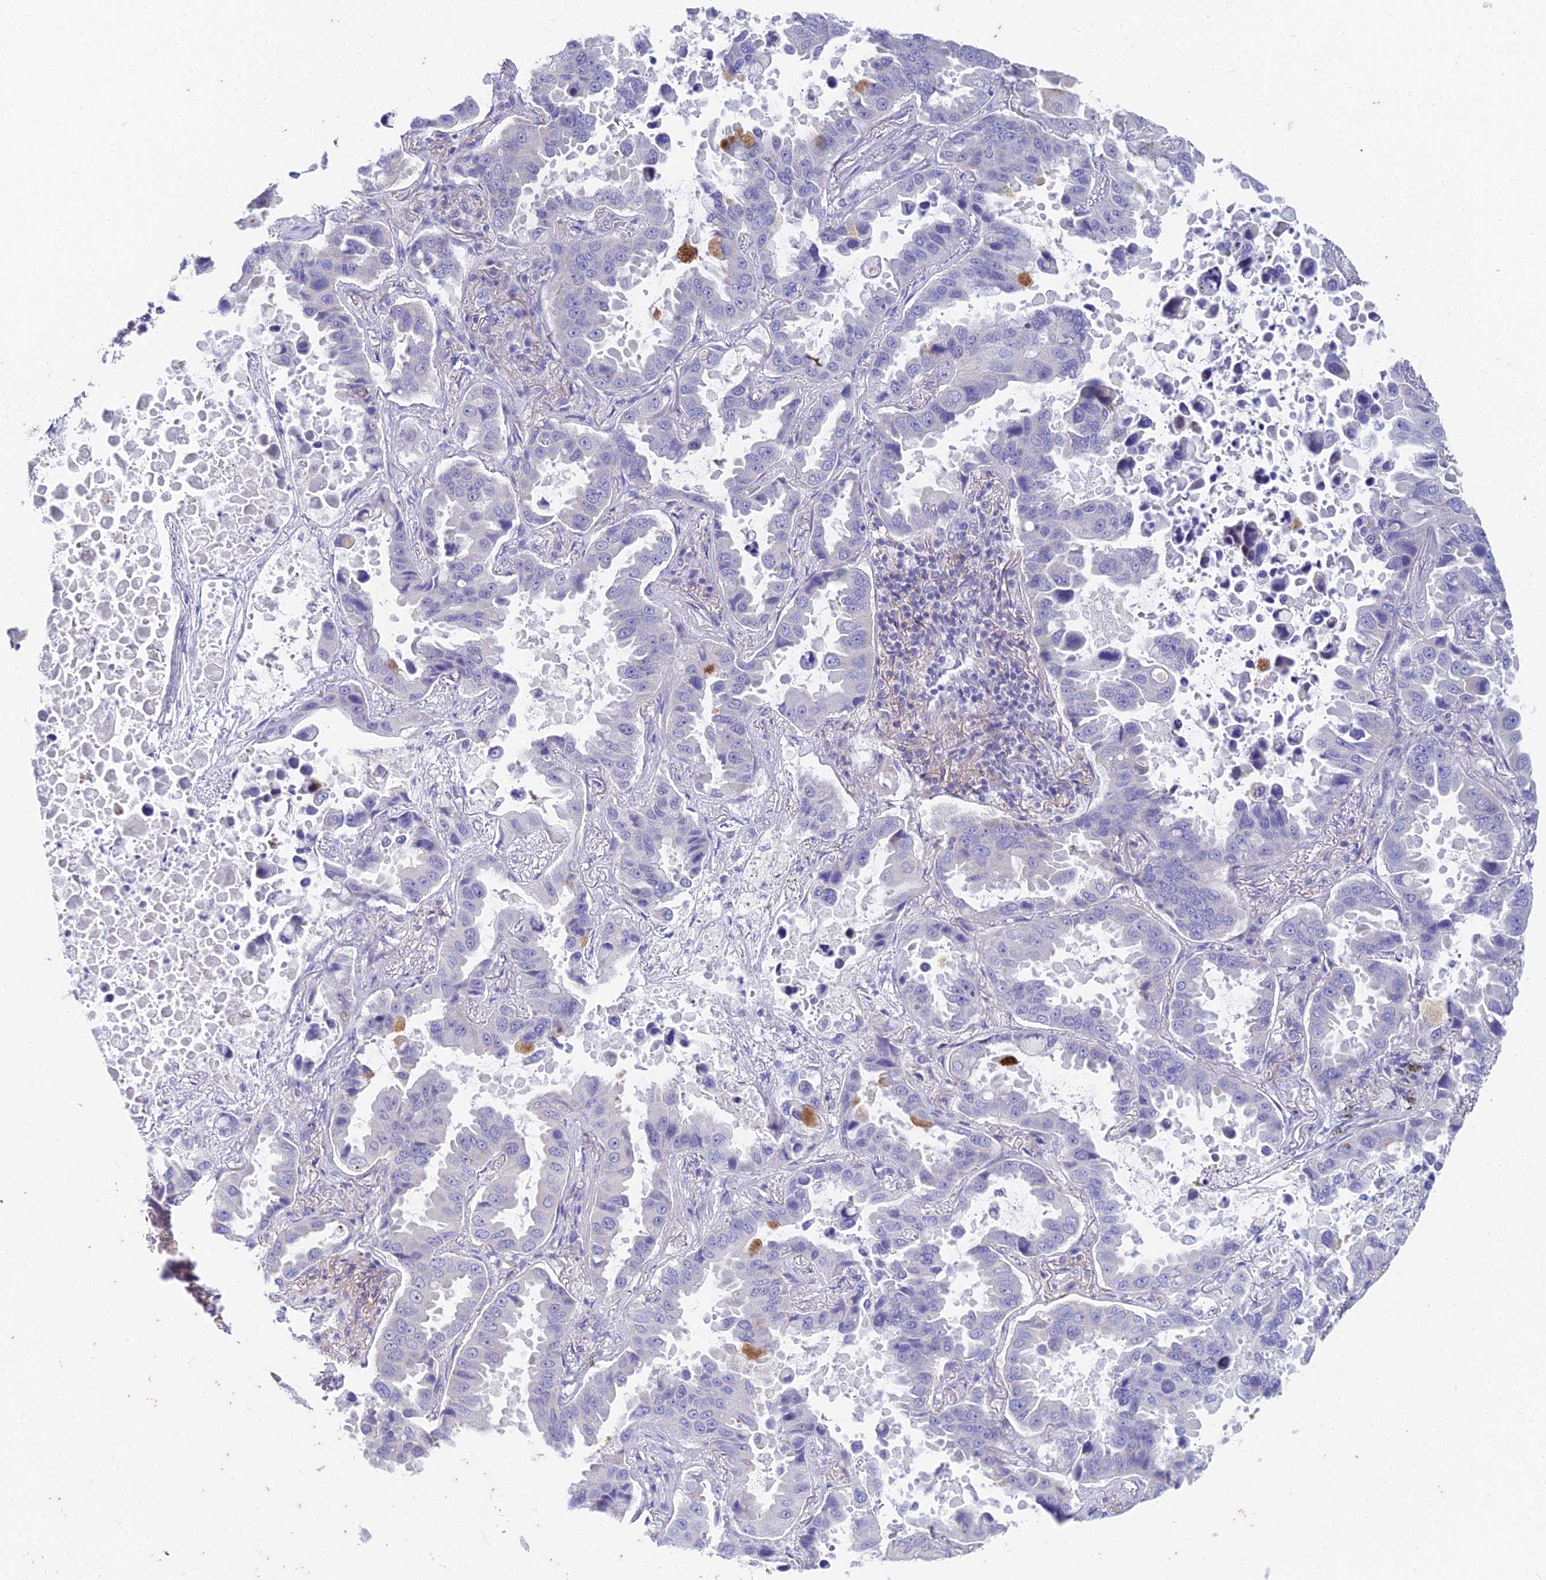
{"staining": {"intensity": "negative", "quantity": "none", "location": "none"}, "tissue": "lung cancer", "cell_type": "Tumor cells", "image_type": "cancer", "snomed": [{"axis": "morphology", "description": "Adenocarcinoma, NOS"}, {"axis": "topography", "description": "Lung"}], "caption": "Photomicrograph shows no protein expression in tumor cells of lung cancer (adenocarcinoma) tissue.", "gene": "EEF2KMT", "patient": {"sex": "male", "age": 64}}